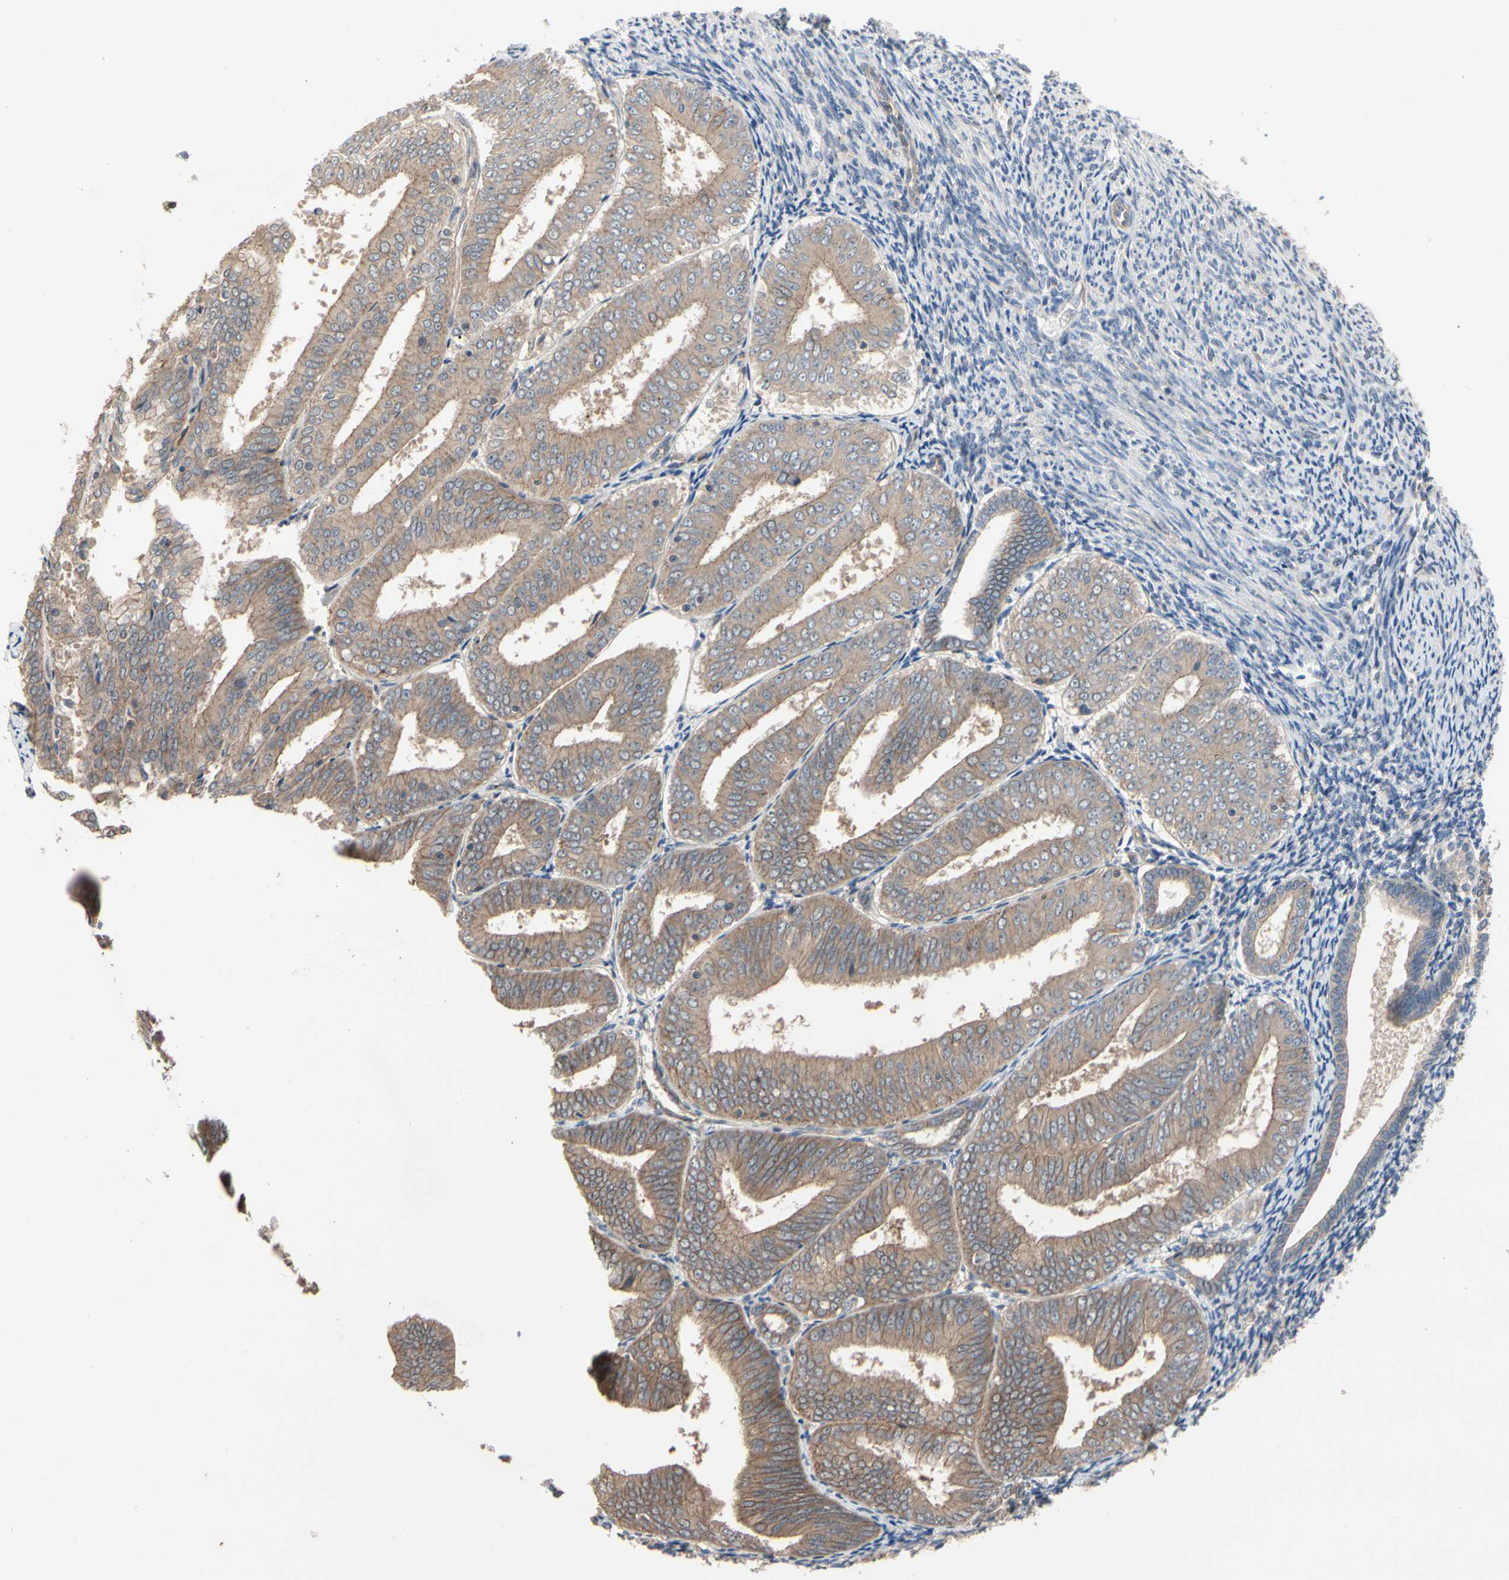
{"staining": {"intensity": "moderate", "quantity": ">75%", "location": "cytoplasmic/membranous"}, "tissue": "endometrial cancer", "cell_type": "Tumor cells", "image_type": "cancer", "snomed": [{"axis": "morphology", "description": "Adenocarcinoma, NOS"}, {"axis": "topography", "description": "Endometrium"}], "caption": "Endometrial cancer (adenocarcinoma) was stained to show a protein in brown. There is medium levels of moderate cytoplasmic/membranous expression in approximately >75% of tumor cells.", "gene": "DPP8", "patient": {"sex": "female", "age": 63}}